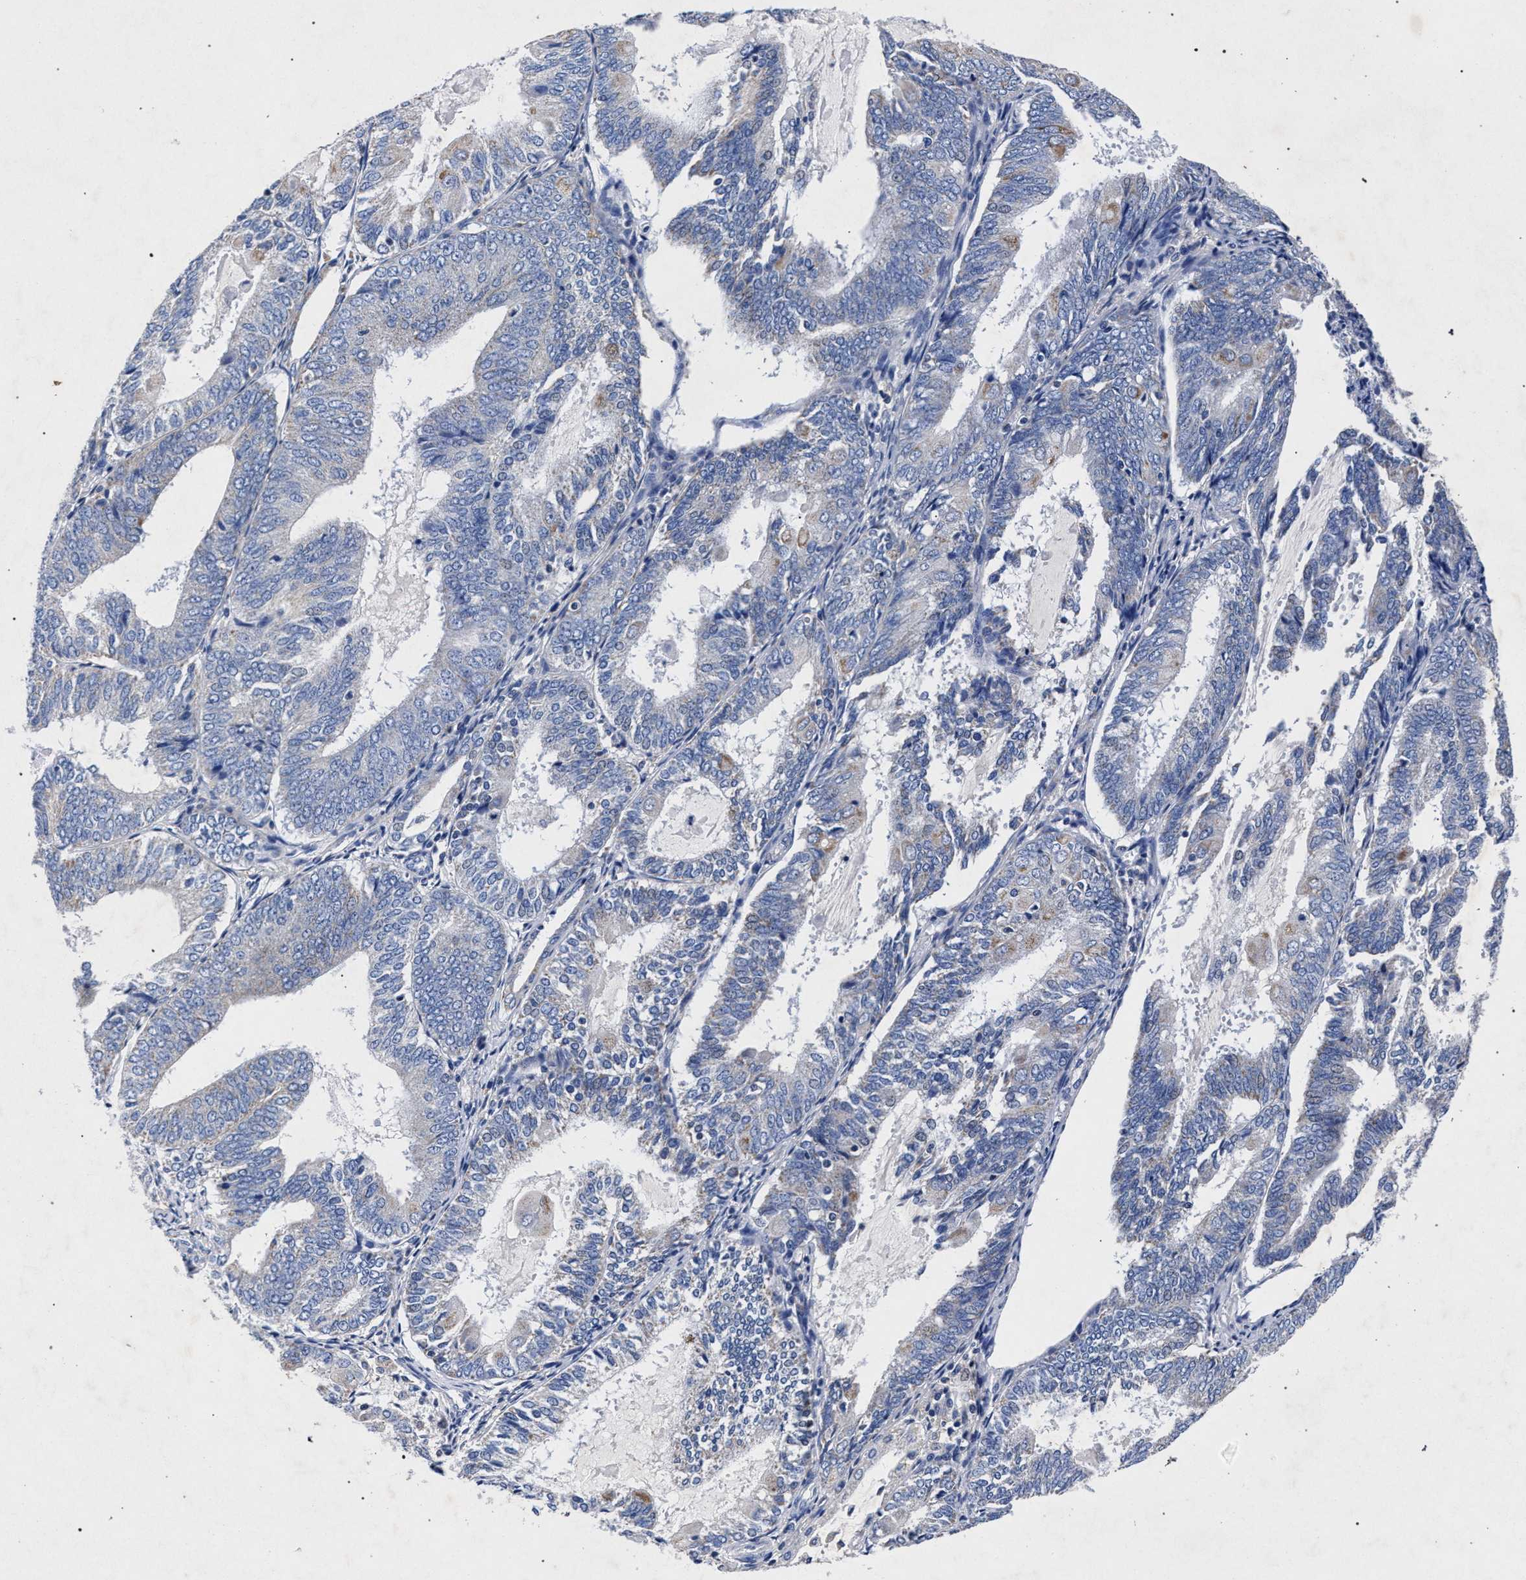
{"staining": {"intensity": "negative", "quantity": "none", "location": "none"}, "tissue": "endometrial cancer", "cell_type": "Tumor cells", "image_type": "cancer", "snomed": [{"axis": "morphology", "description": "Adenocarcinoma, NOS"}, {"axis": "topography", "description": "Endometrium"}], "caption": "The photomicrograph displays no staining of tumor cells in endometrial cancer.", "gene": "HSD17B14", "patient": {"sex": "female", "age": 81}}